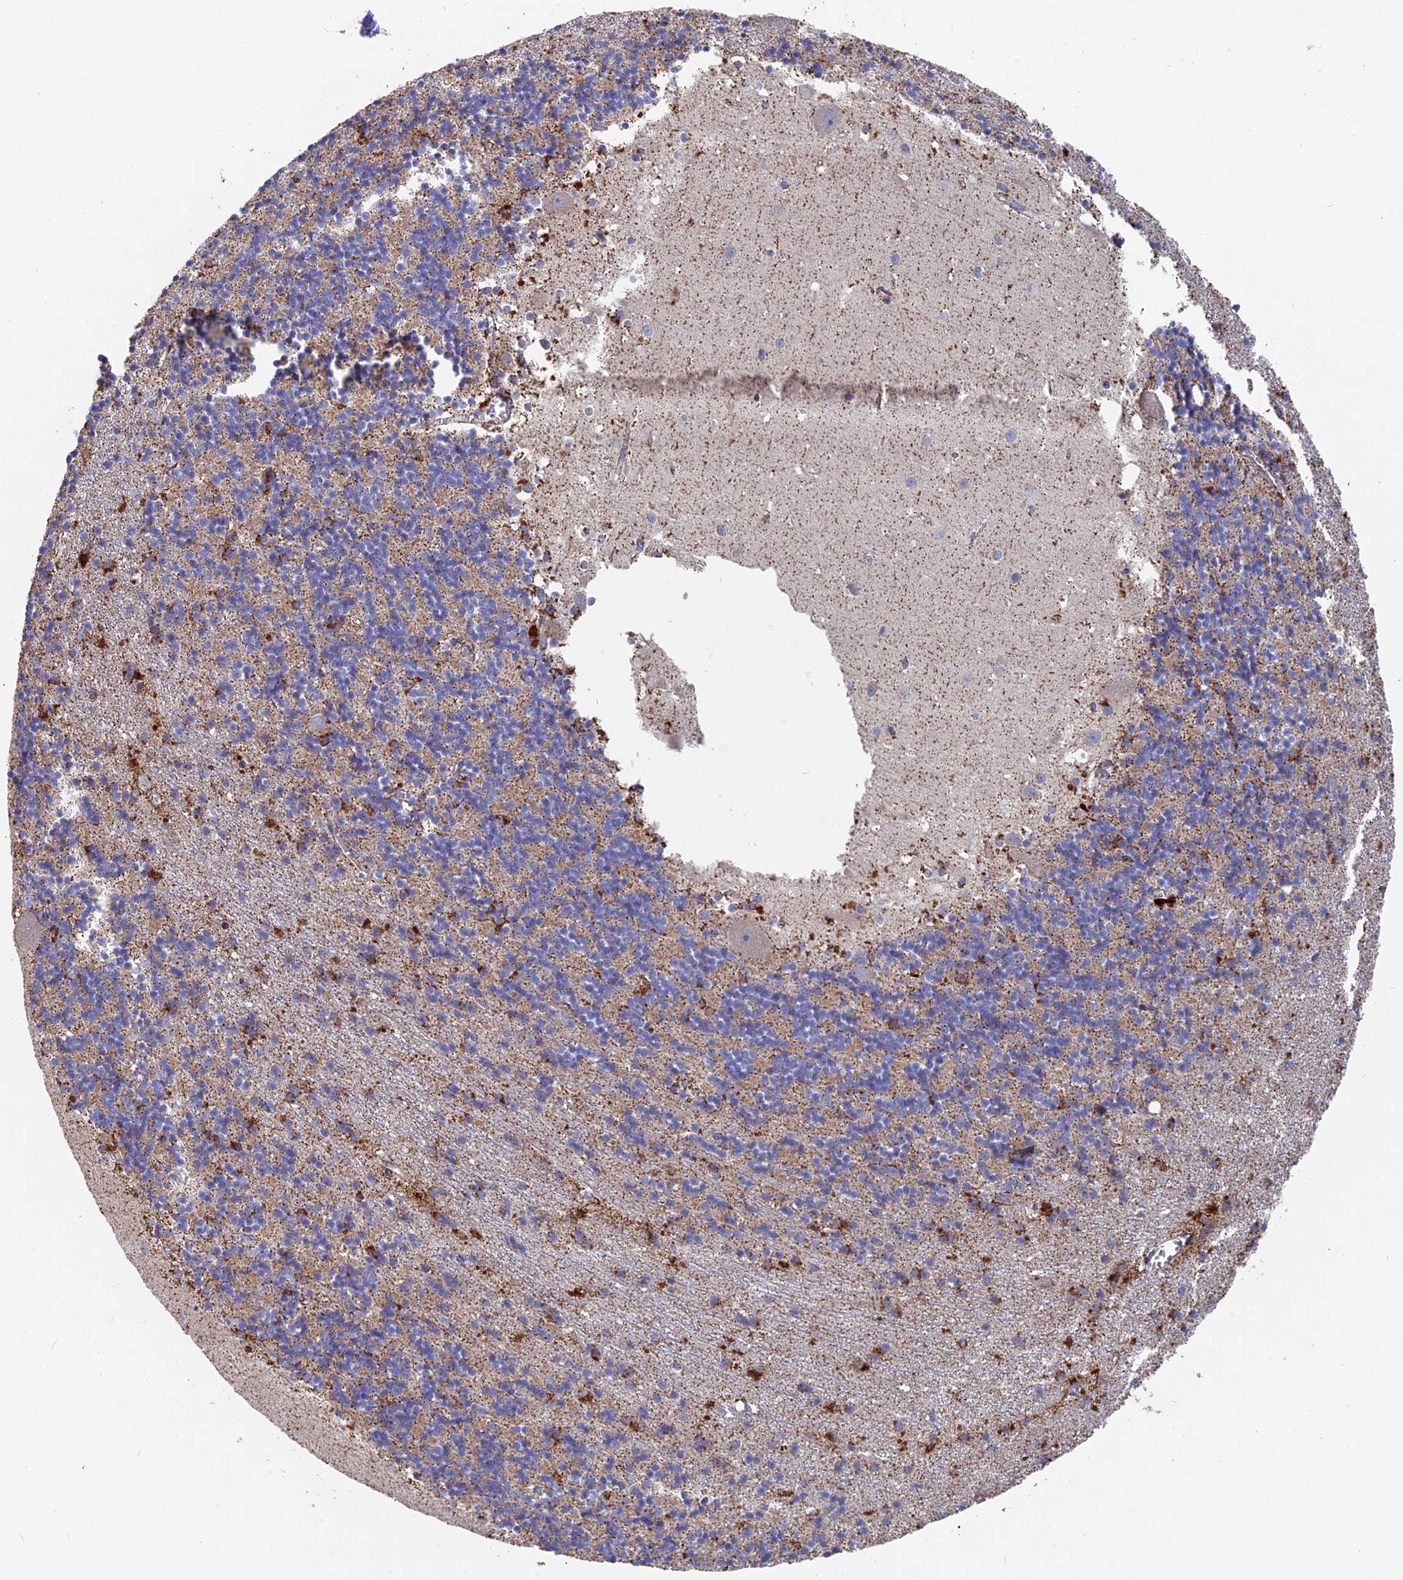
{"staining": {"intensity": "moderate", "quantity": "<25%", "location": "cytoplasmic/membranous"}, "tissue": "cerebellum", "cell_type": "Cells in granular layer", "image_type": "normal", "snomed": [{"axis": "morphology", "description": "Normal tissue, NOS"}, {"axis": "topography", "description": "Cerebellum"}], "caption": "The histopathology image displays immunohistochemical staining of normal cerebellum. There is moderate cytoplasmic/membranous expression is appreciated in approximately <25% of cells in granular layer. Immunohistochemistry (ihc) stains the protein of interest in brown and the nuclei are stained blue.", "gene": "TGFA", "patient": {"sex": "male", "age": 54}}